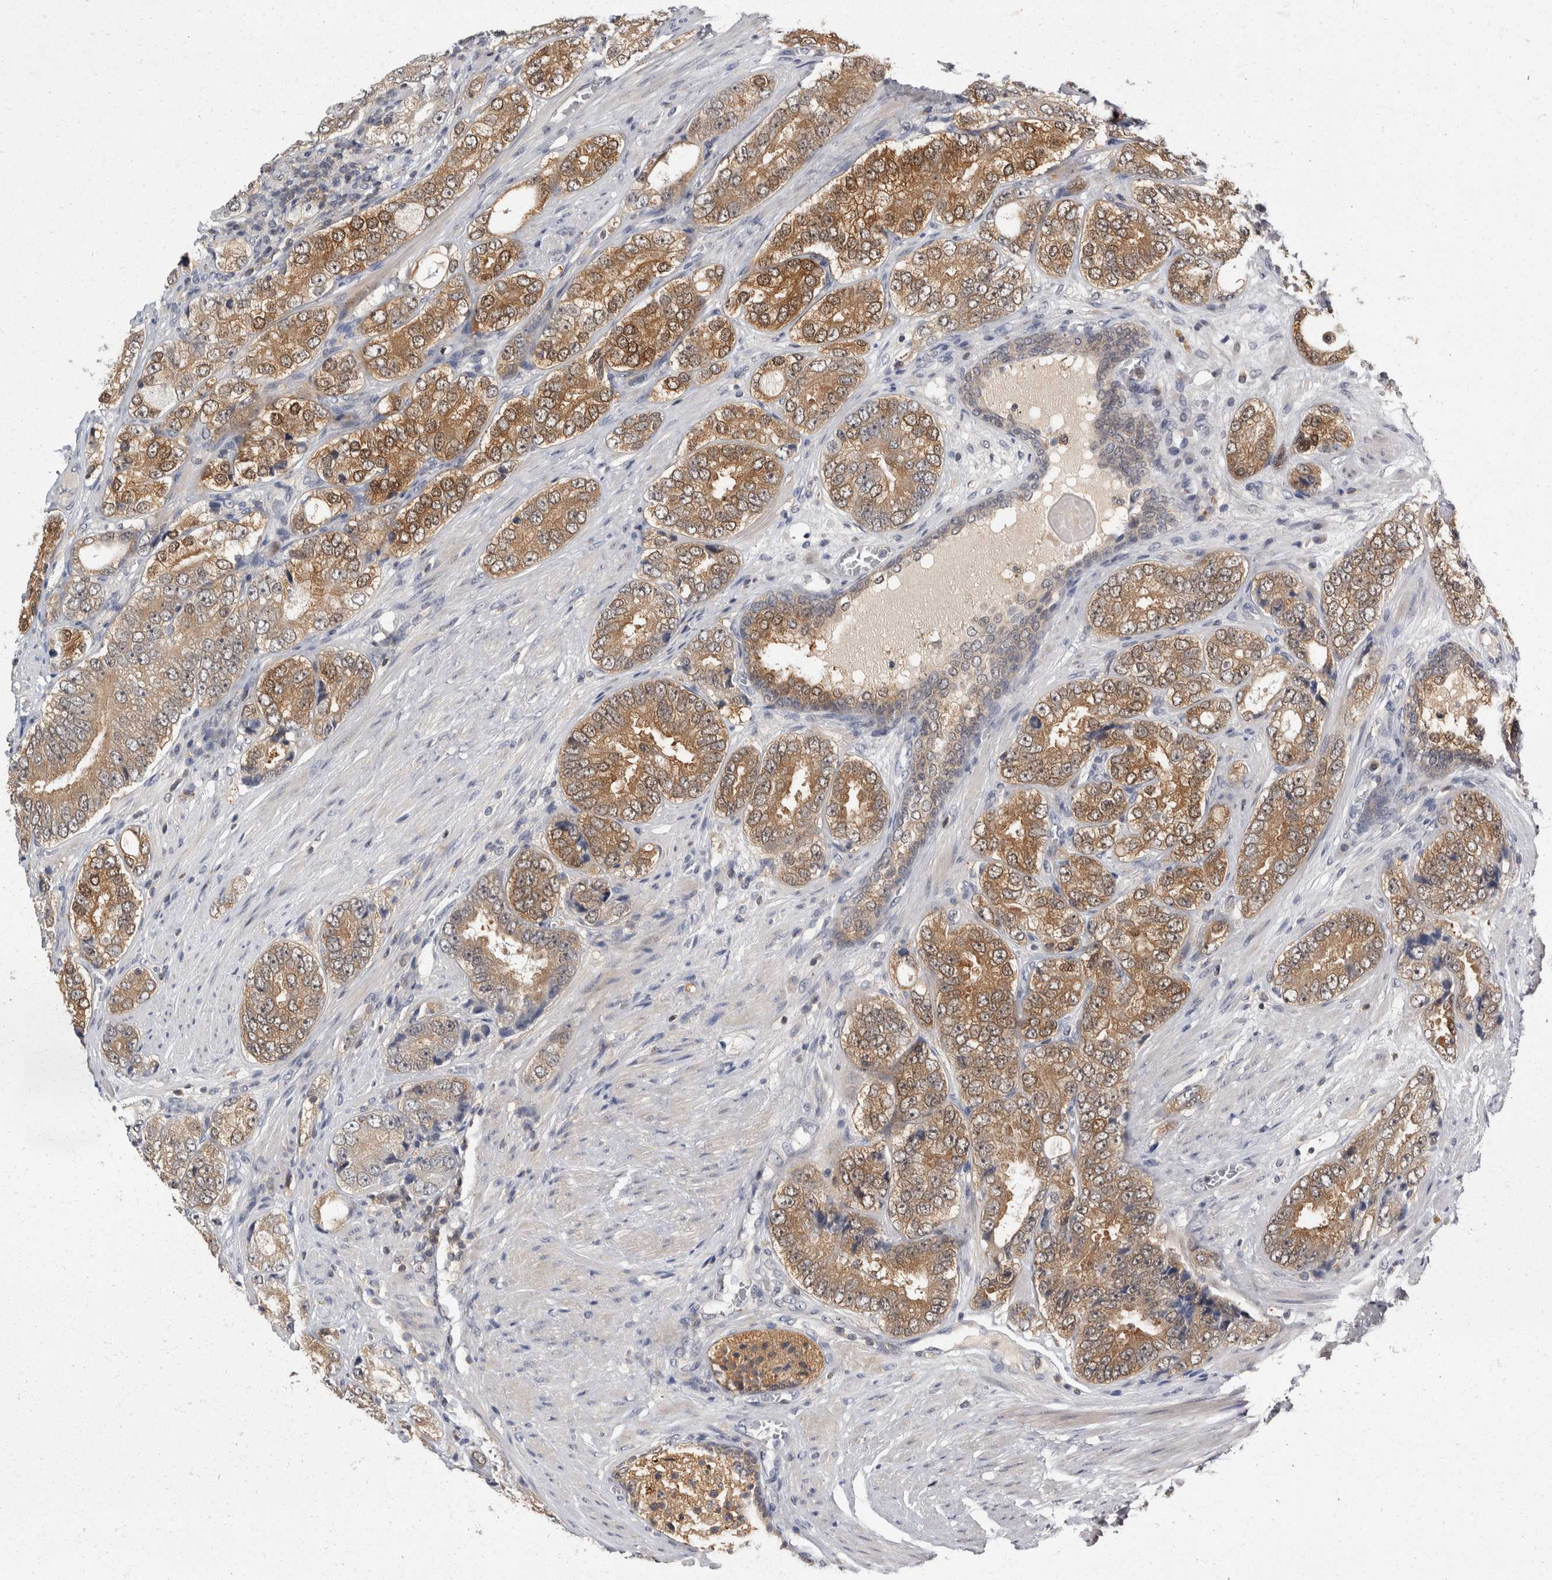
{"staining": {"intensity": "moderate", "quantity": ">75%", "location": "cytoplasmic/membranous,nuclear"}, "tissue": "prostate cancer", "cell_type": "Tumor cells", "image_type": "cancer", "snomed": [{"axis": "morphology", "description": "Adenocarcinoma, High grade"}, {"axis": "topography", "description": "Prostate"}], "caption": "Prostate cancer (high-grade adenocarcinoma) stained with a brown dye exhibits moderate cytoplasmic/membranous and nuclear positive positivity in approximately >75% of tumor cells.", "gene": "ACAT2", "patient": {"sex": "male", "age": 56}}